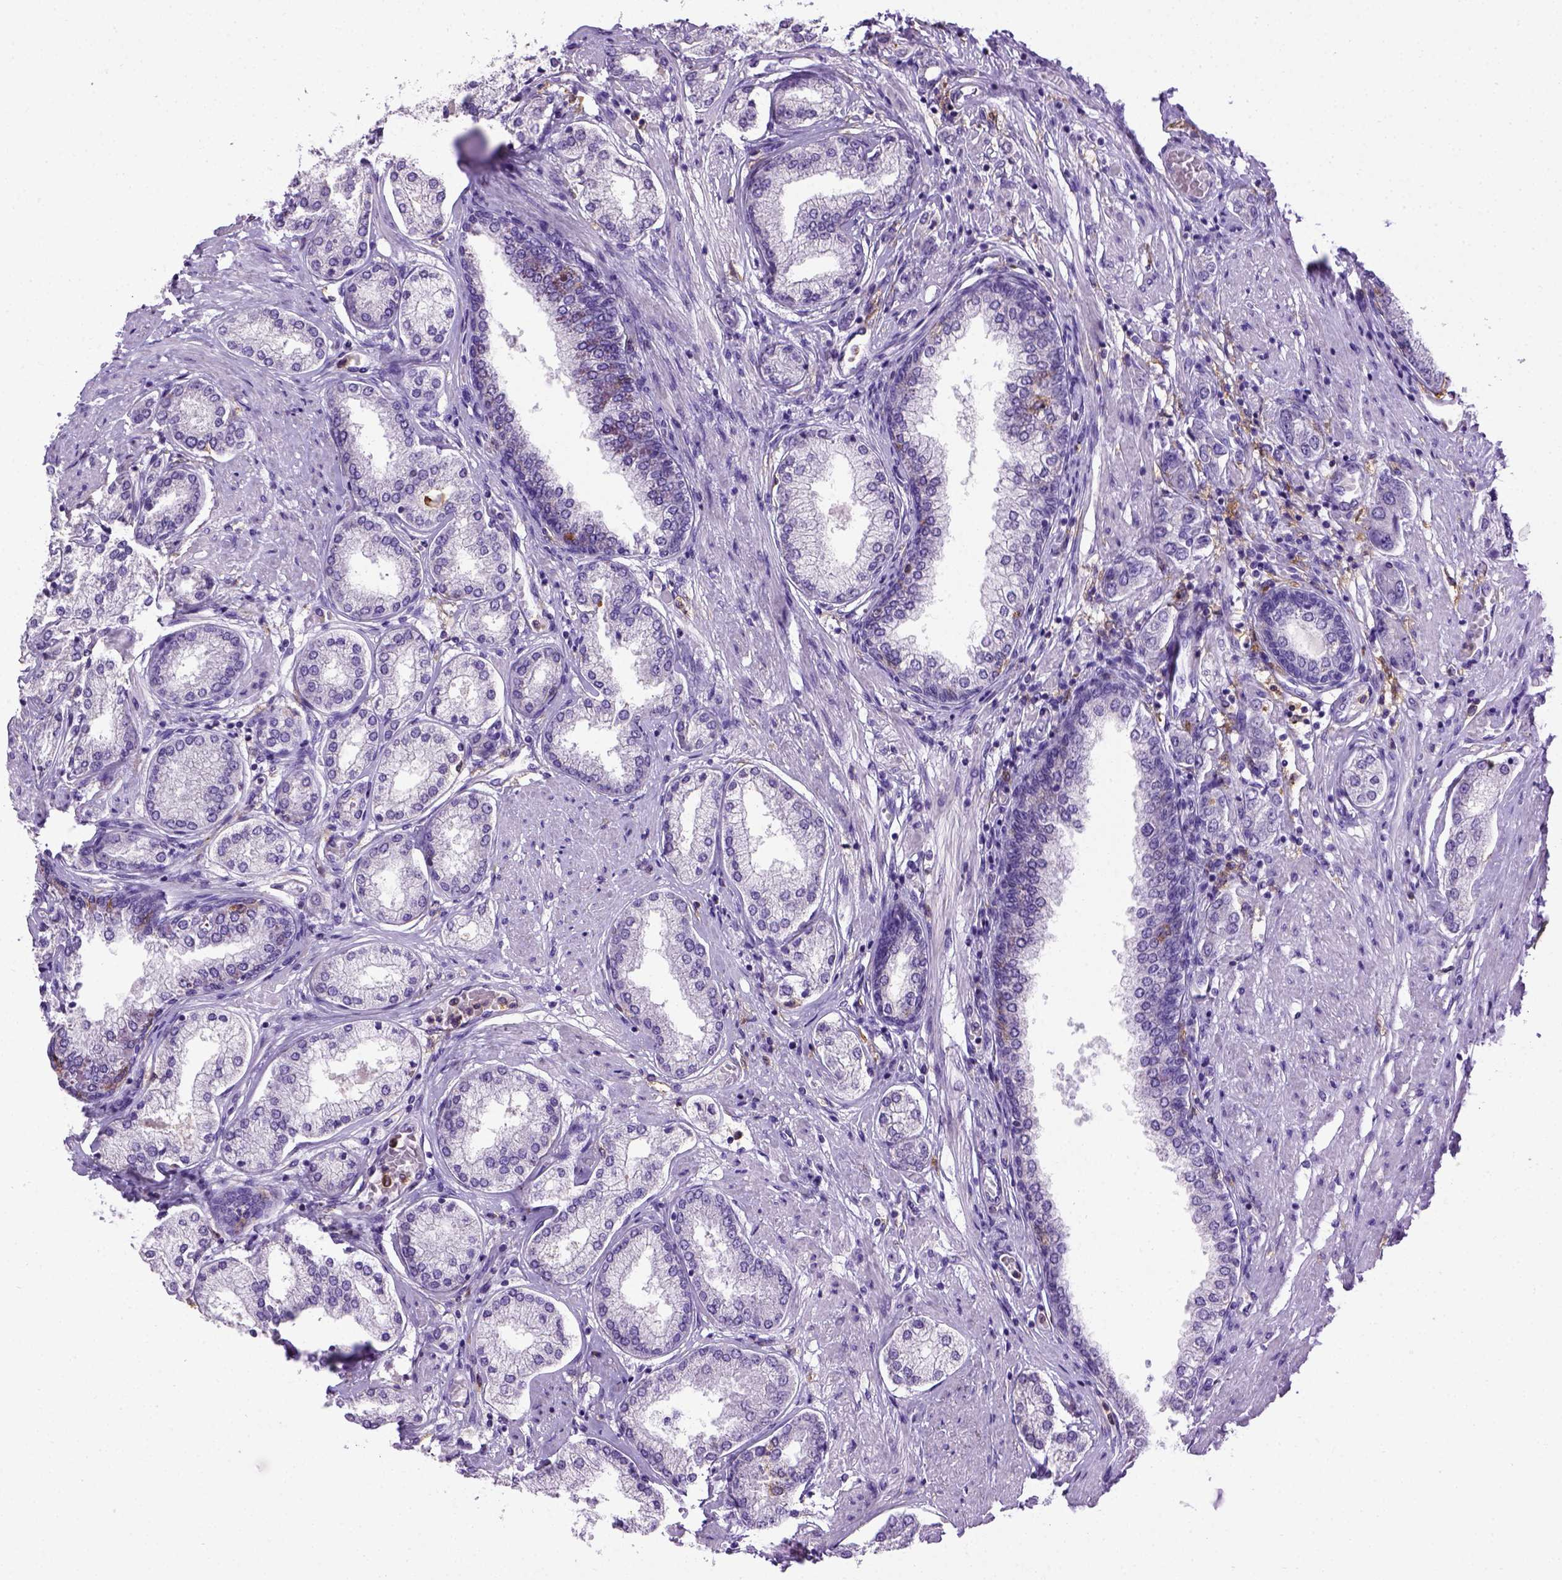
{"staining": {"intensity": "negative", "quantity": "none", "location": "none"}, "tissue": "prostate cancer", "cell_type": "Tumor cells", "image_type": "cancer", "snomed": [{"axis": "morphology", "description": "Adenocarcinoma, NOS"}, {"axis": "topography", "description": "Prostate"}], "caption": "High power microscopy image of an IHC photomicrograph of adenocarcinoma (prostate), revealing no significant staining in tumor cells.", "gene": "ITGAX", "patient": {"sex": "male", "age": 63}}